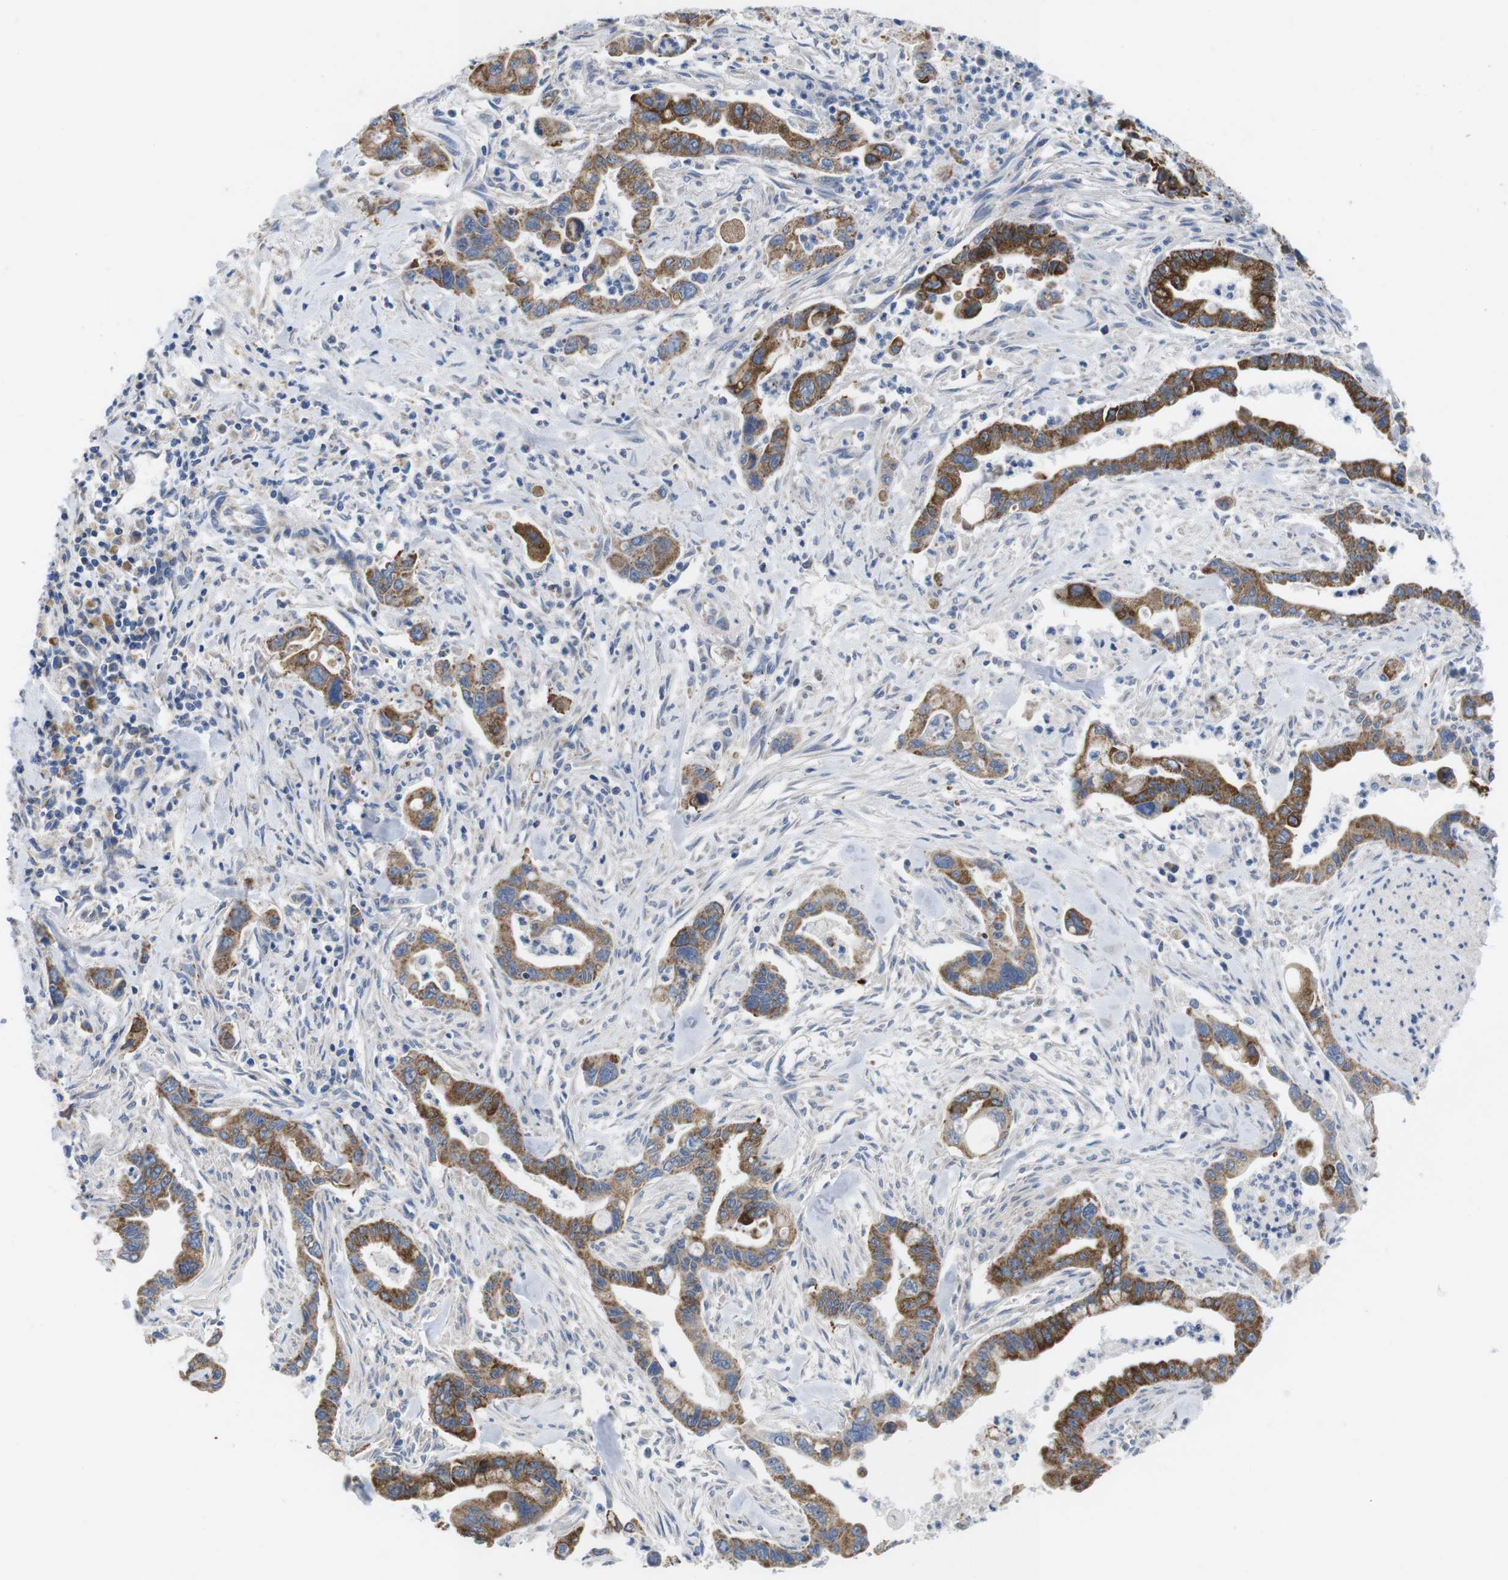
{"staining": {"intensity": "moderate", "quantity": ">75%", "location": "cytoplasmic/membranous"}, "tissue": "pancreatic cancer", "cell_type": "Tumor cells", "image_type": "cancer", "snomed": [{"axis": "morphology", "description": "Adenocarcinoma, NOS"}, {"axis": "topography", "description": "Pancreas"}], "caption": "DAB (3,3'-diaminobenzidine) immunohistochemical staining of pancreatic cancer reveals moderate cytoplasmic/membranous protein expression in about >75% of tumor cells.", "gene": "F2RL1", "patient": {"sex": "male", "age": 70}}